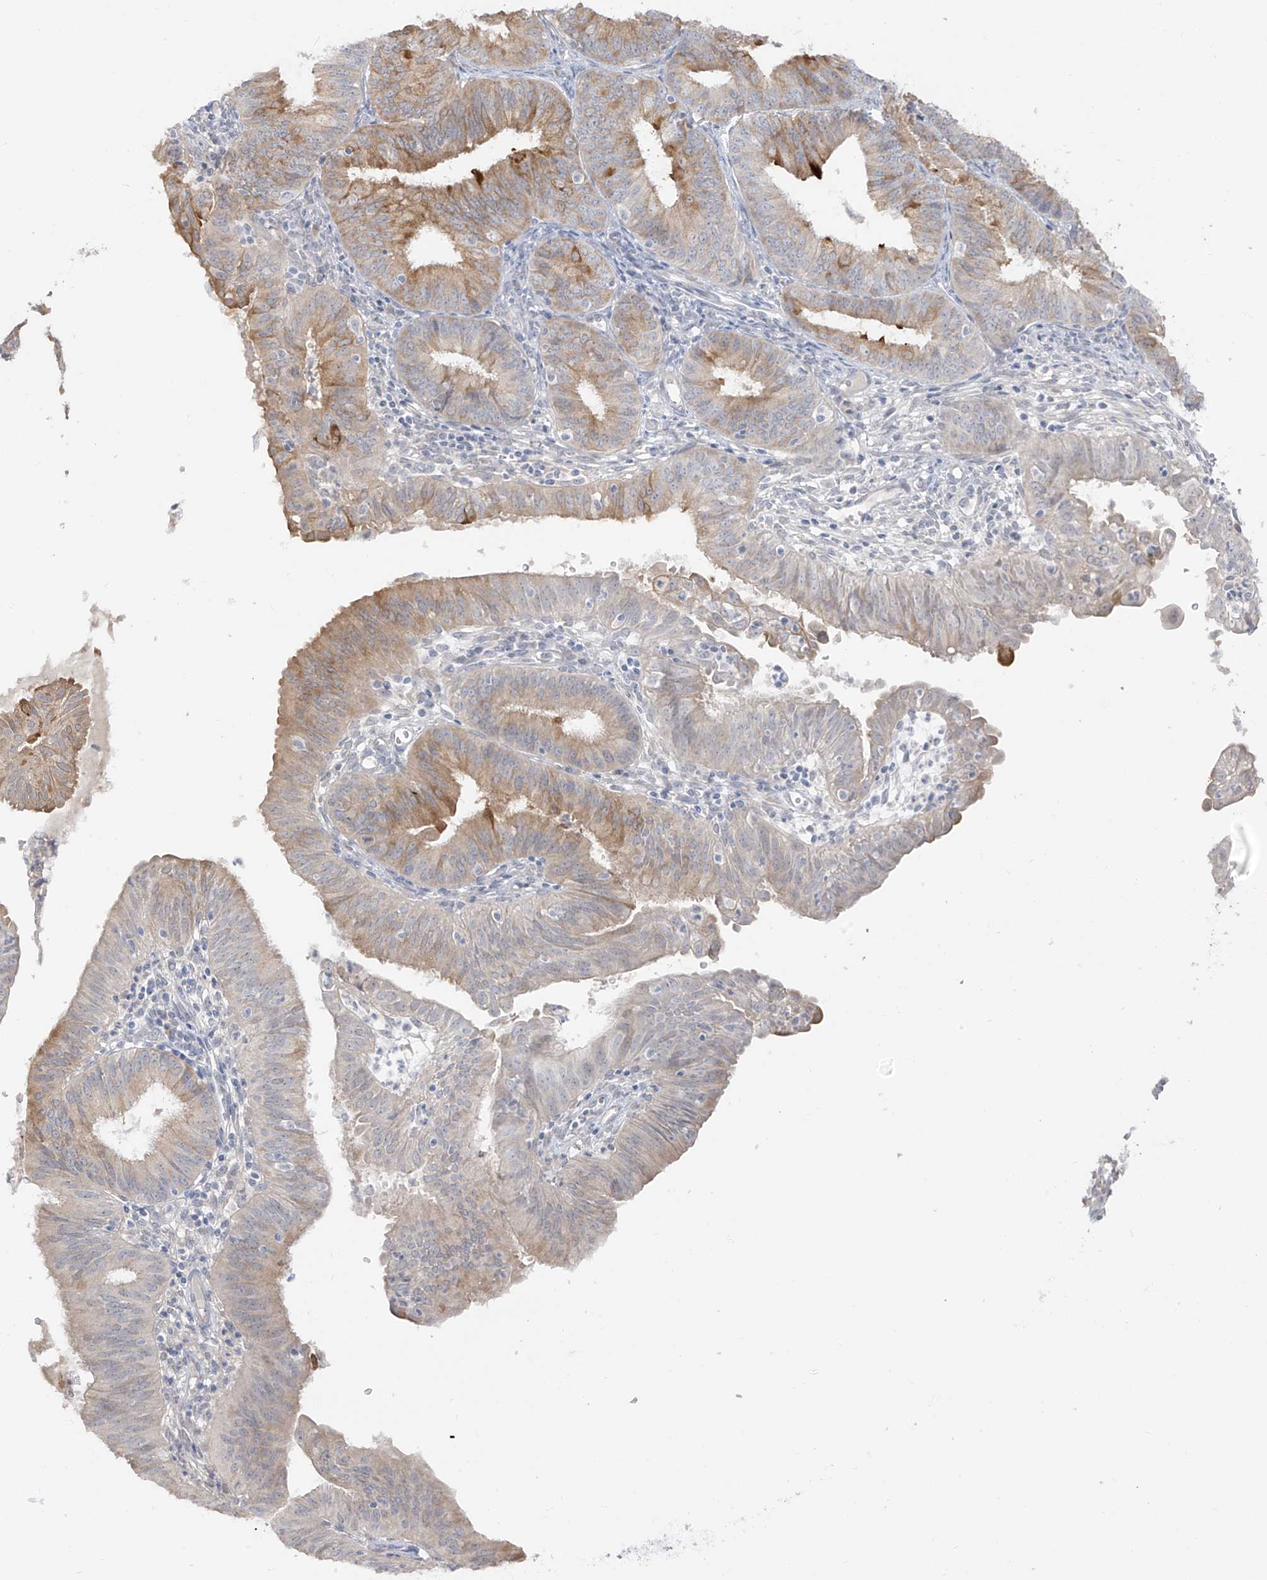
{"staining": {"intensity": "moderate", "quantity": "25%-75%", "location": "cytoplasmic/membranous"}, "tissue": "endometrial cancer", "cell_type": "Tumor cells", "image_type": "cancer", "snomed": [{"axis": "morphology", "description": "Adenocarcinoma, NOS"}, {"axis": "topography", "description": "Endometrium"}], "caption": "A brown stain highlights moderate cytoplasmic/membranous expression of a protein in endometrial cancer tumor cells.", "gene": "DCDC2", "patient": {"sex": "female", "age": 51}}